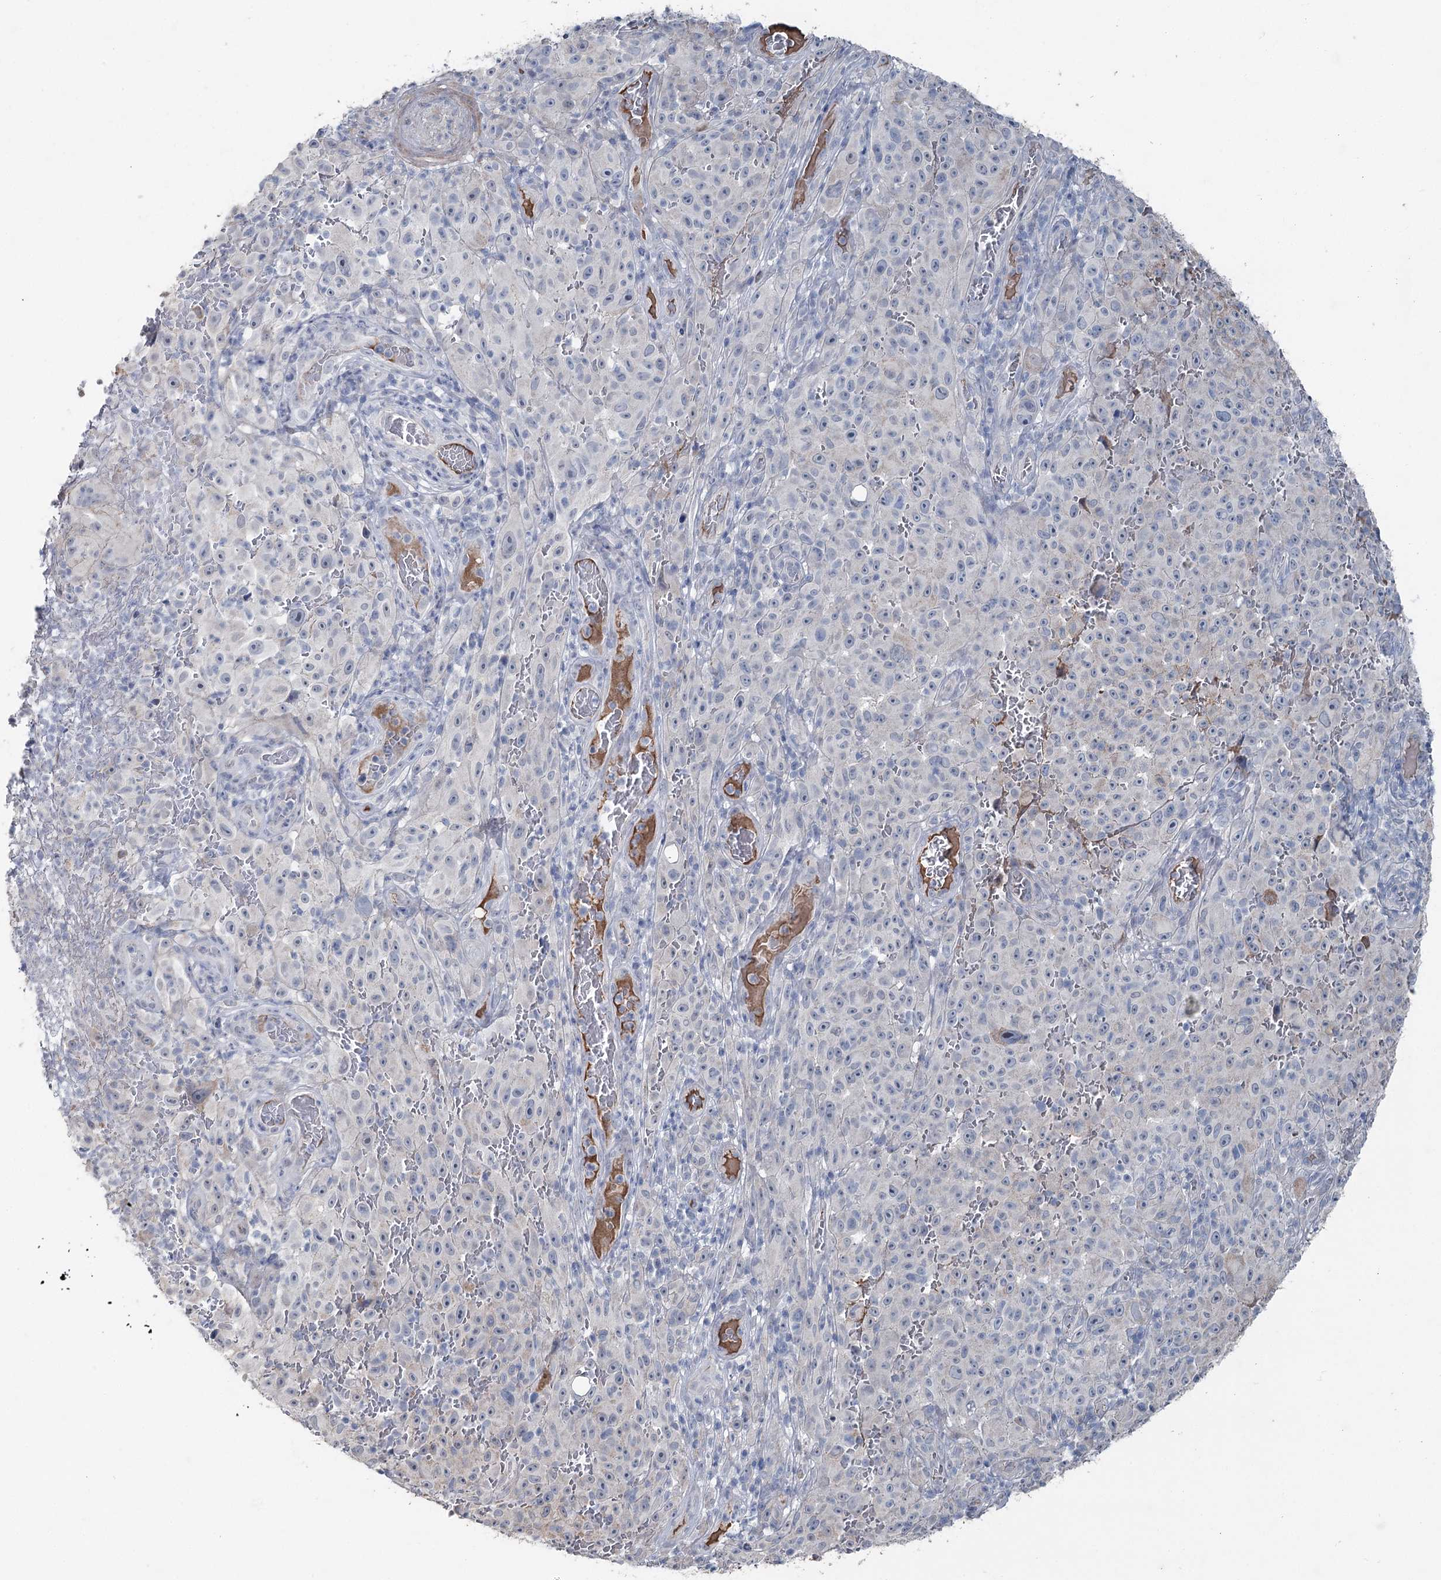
{"staining": {"intensity": "negative", "quantity": "none", "location": "none"}, "tissue": "melanoma", "cell_type": "Tumor cells", "image_type": "cancer", "snomed": [{"axis": "morphology", "description": "Malignant melanoma, NOS"}, {"axis": "topography", "description": "Skin"}], "caption": "Tumor cells show no significant positivity in malignant melanoma.", "gene": "FAM120B", "patient": {"sex": "female", "age": 82}}